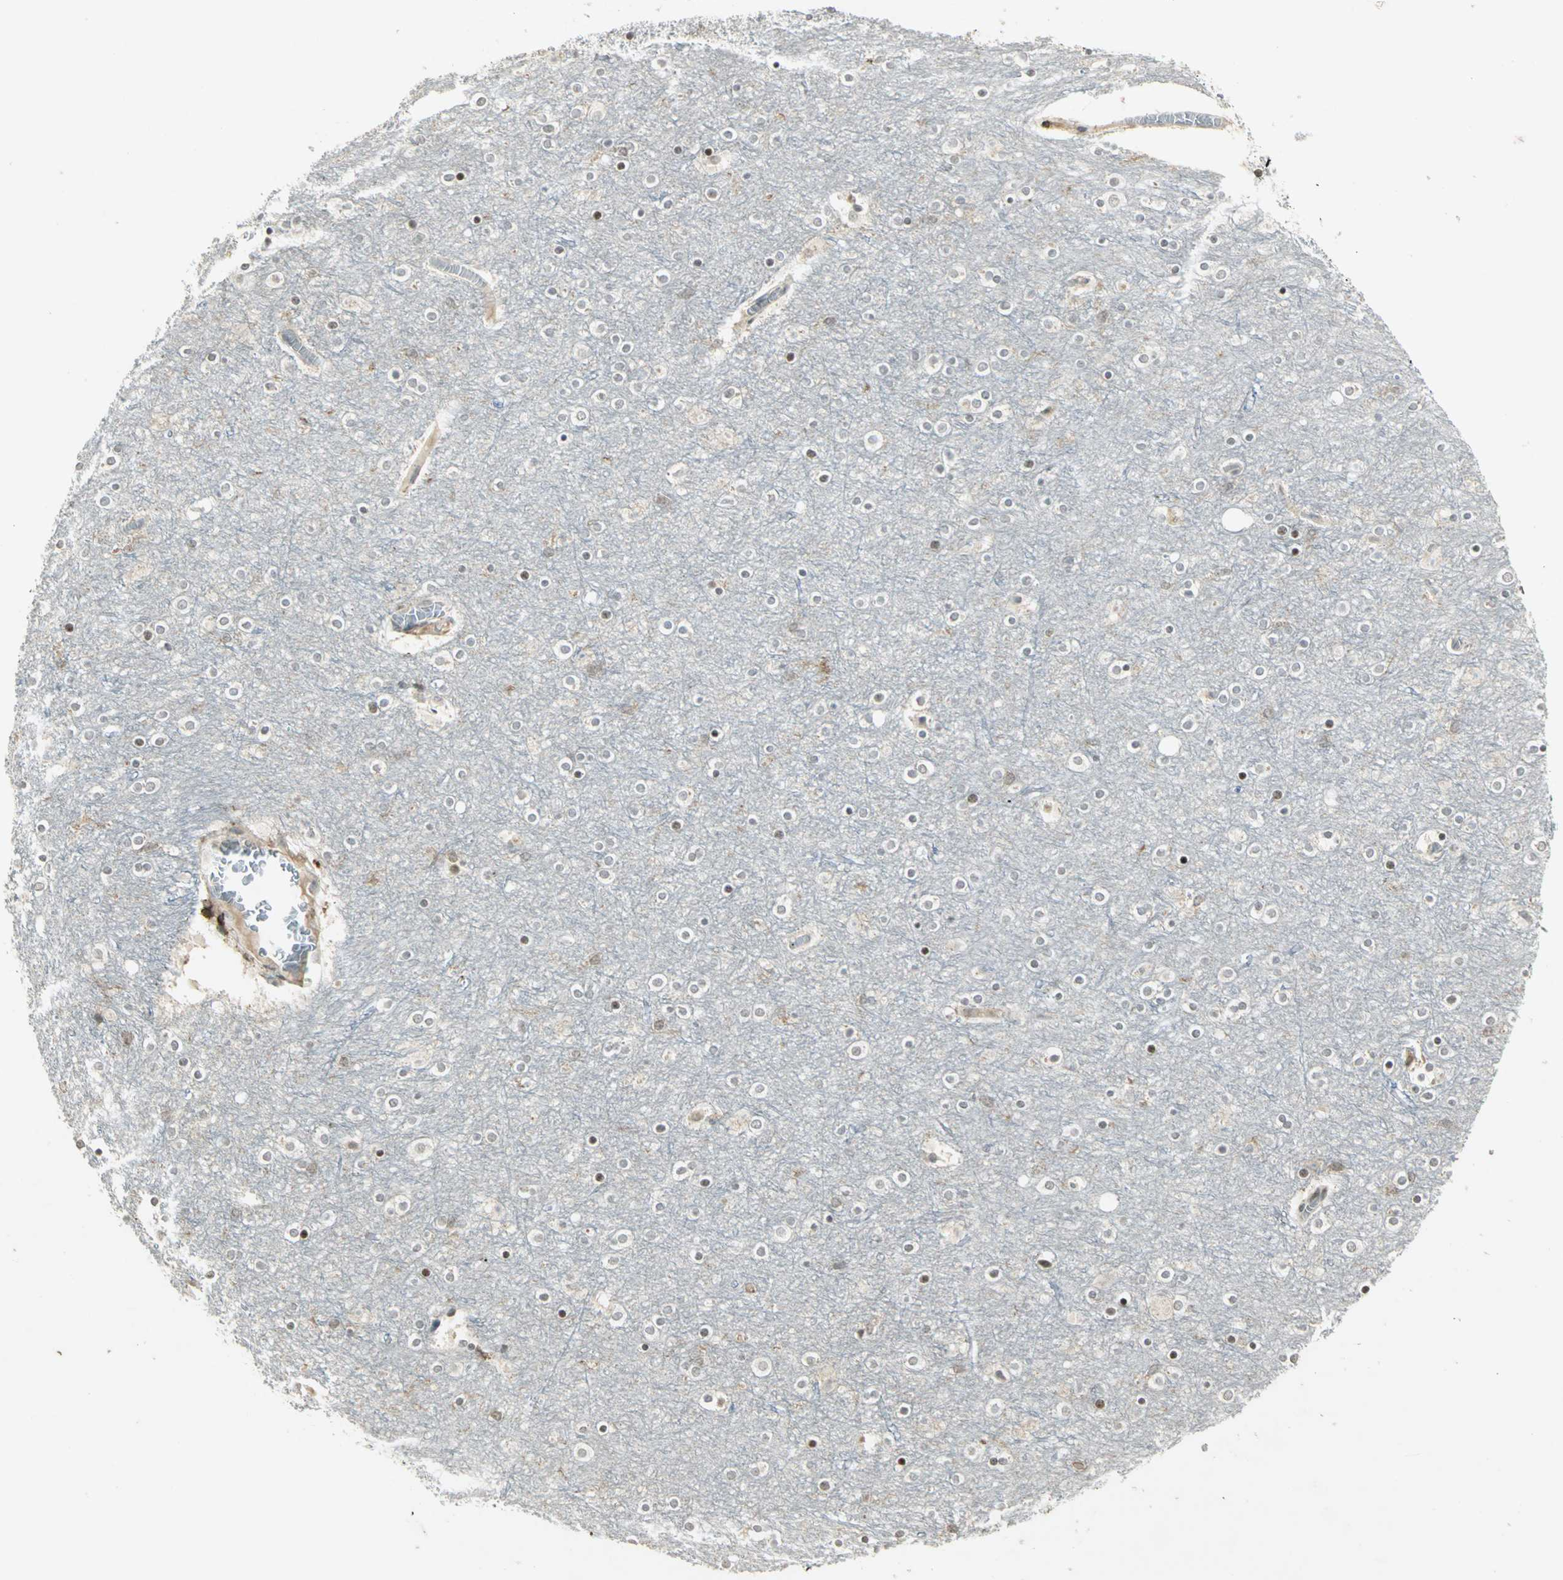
{"staining": {"intensity": "moderate", "quantity": "<25%", "location": "cytoplasmic/membranous,nuclear"}, "tissue": "cerebral cortex", "cell_type": "Endothelial cells", "image_type": "normal", "snomed": [{"axis": "morphology", "description": "Normal tissue, NOS"}, {"axis": "topography", "description": "Cerebral cortex"}], "caption": "Moderate cytoplasmic/membranous,nuclear protein positivity is seen in approximately <25% of endothelial cells in cerebral cortex.", "gene": "IL16", "patient": {"sex": "female", "age": 54}}